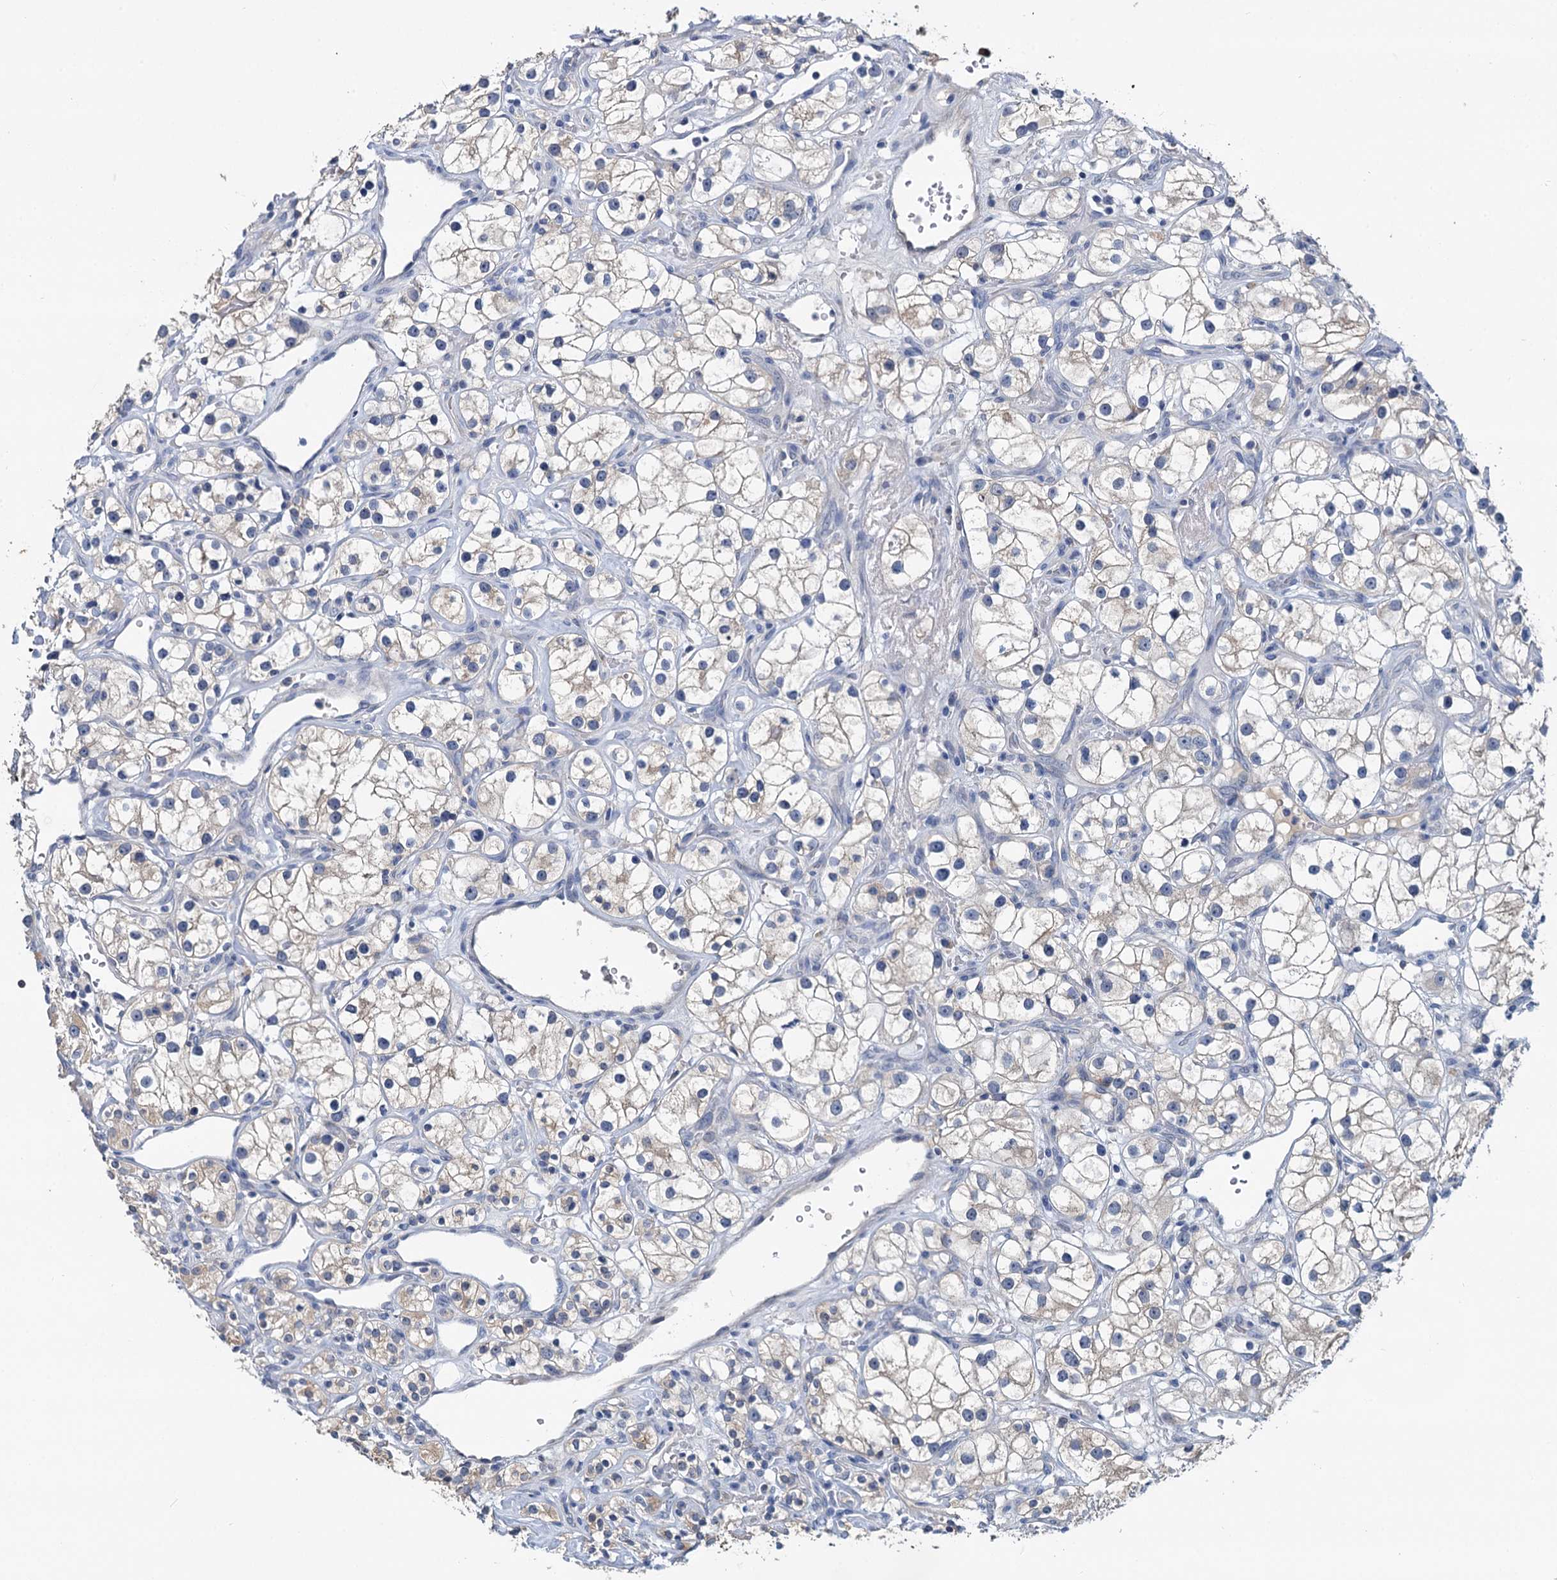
{"staining": {"intensity": "weak", "quantity": "<25%", "location": "cytoplasmic/membranous"}, "tissue": "renal cancer", "cell_type": "Tumor cells", "image_type": "cancer", "snomed": [{"axis": "morphology", "description": "Adenocarcinoma, NOS"}, {"axis": "topography", "description": "Kidney"}], "caption": "Tumor cells are negative for brown protein staining in adenocarcinoma (renal).", "gene": "ANKRD42", "patient": {"sex": "male", "age": 77}}